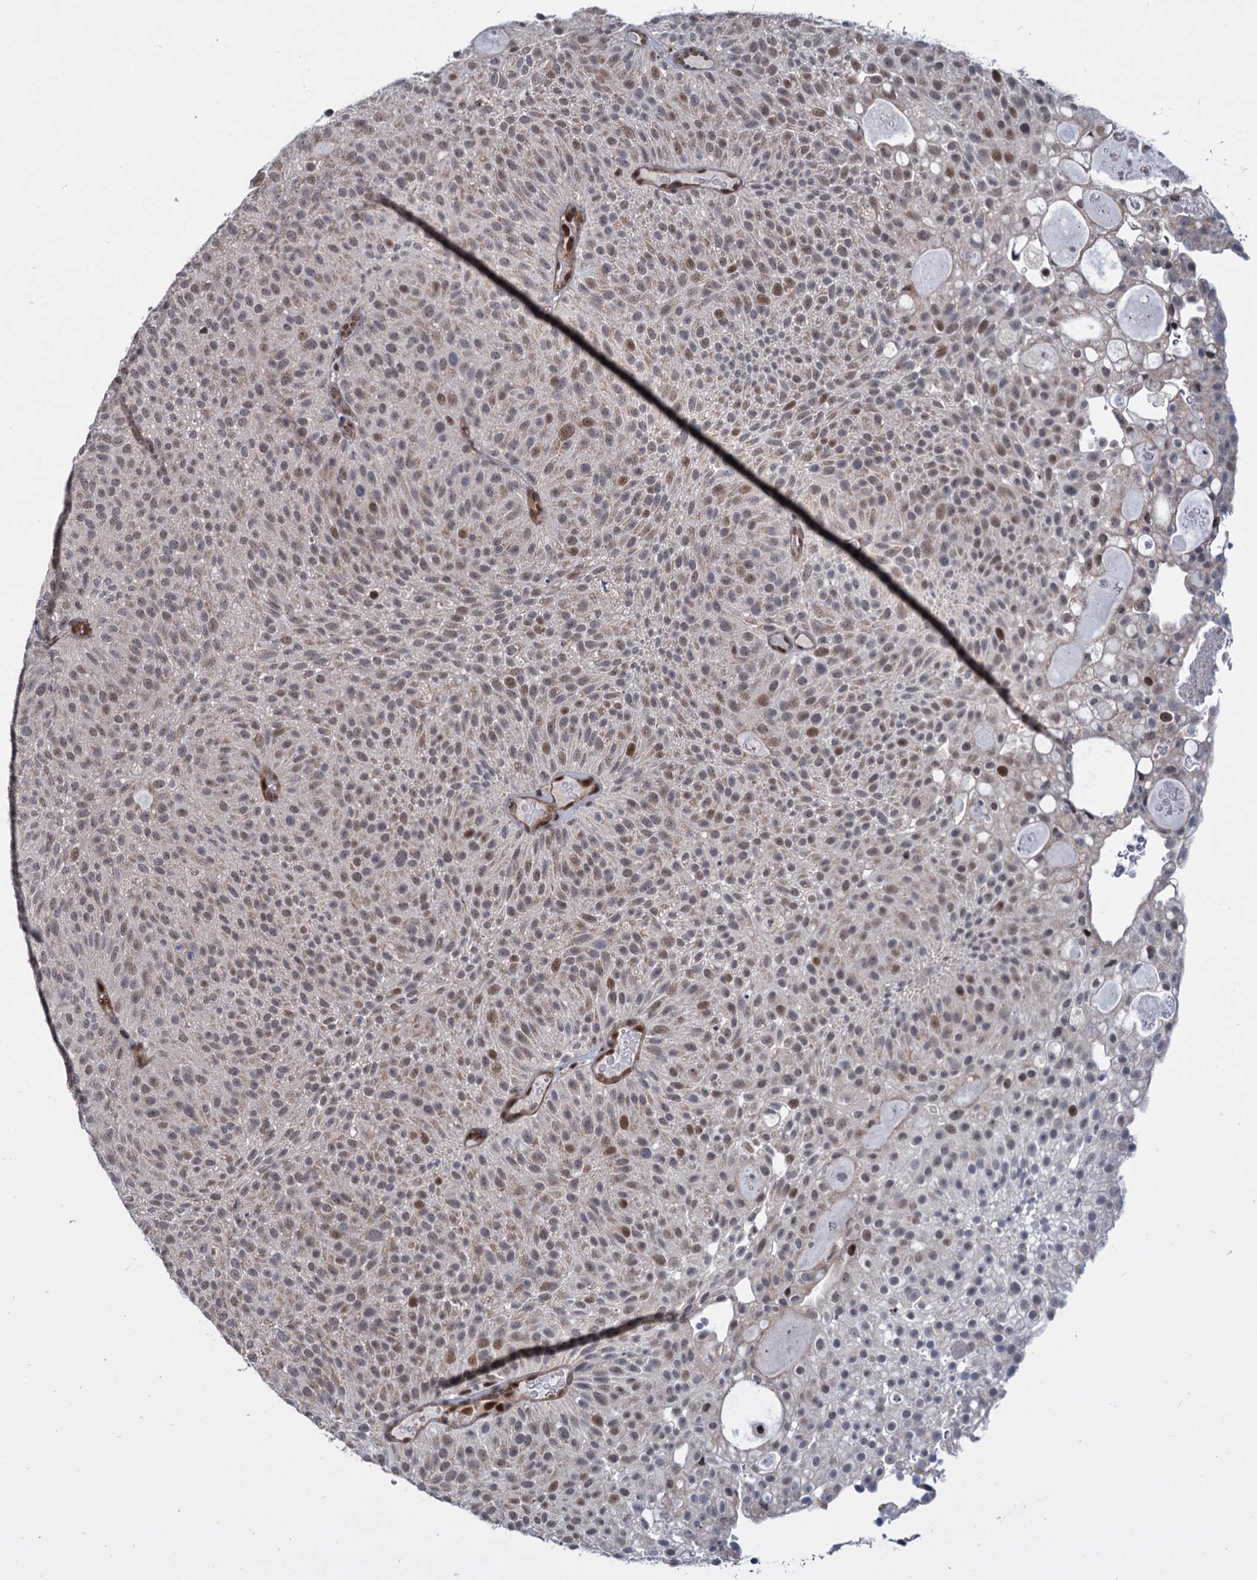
{"staining": {"intensity": "moderate", "quantity": ">75%", "location": "nuclear"}, "tissue": "urothelial cancer", "cell_type": "Tumor cells", "image_type": "cancer", "snomed": [{"axis": "morphology", "description": "Urothelial carcinoma, Low grade"}, {"axis": "topography", "description": "Urinary bladder"}], "caption": "Human urothelial cancer stained with a brown dye displays moderate nuclear positive expression in about >75% of tumor cells.", "gene": "UBLCP1", "patient": {"sex": "male", "age": 78}}